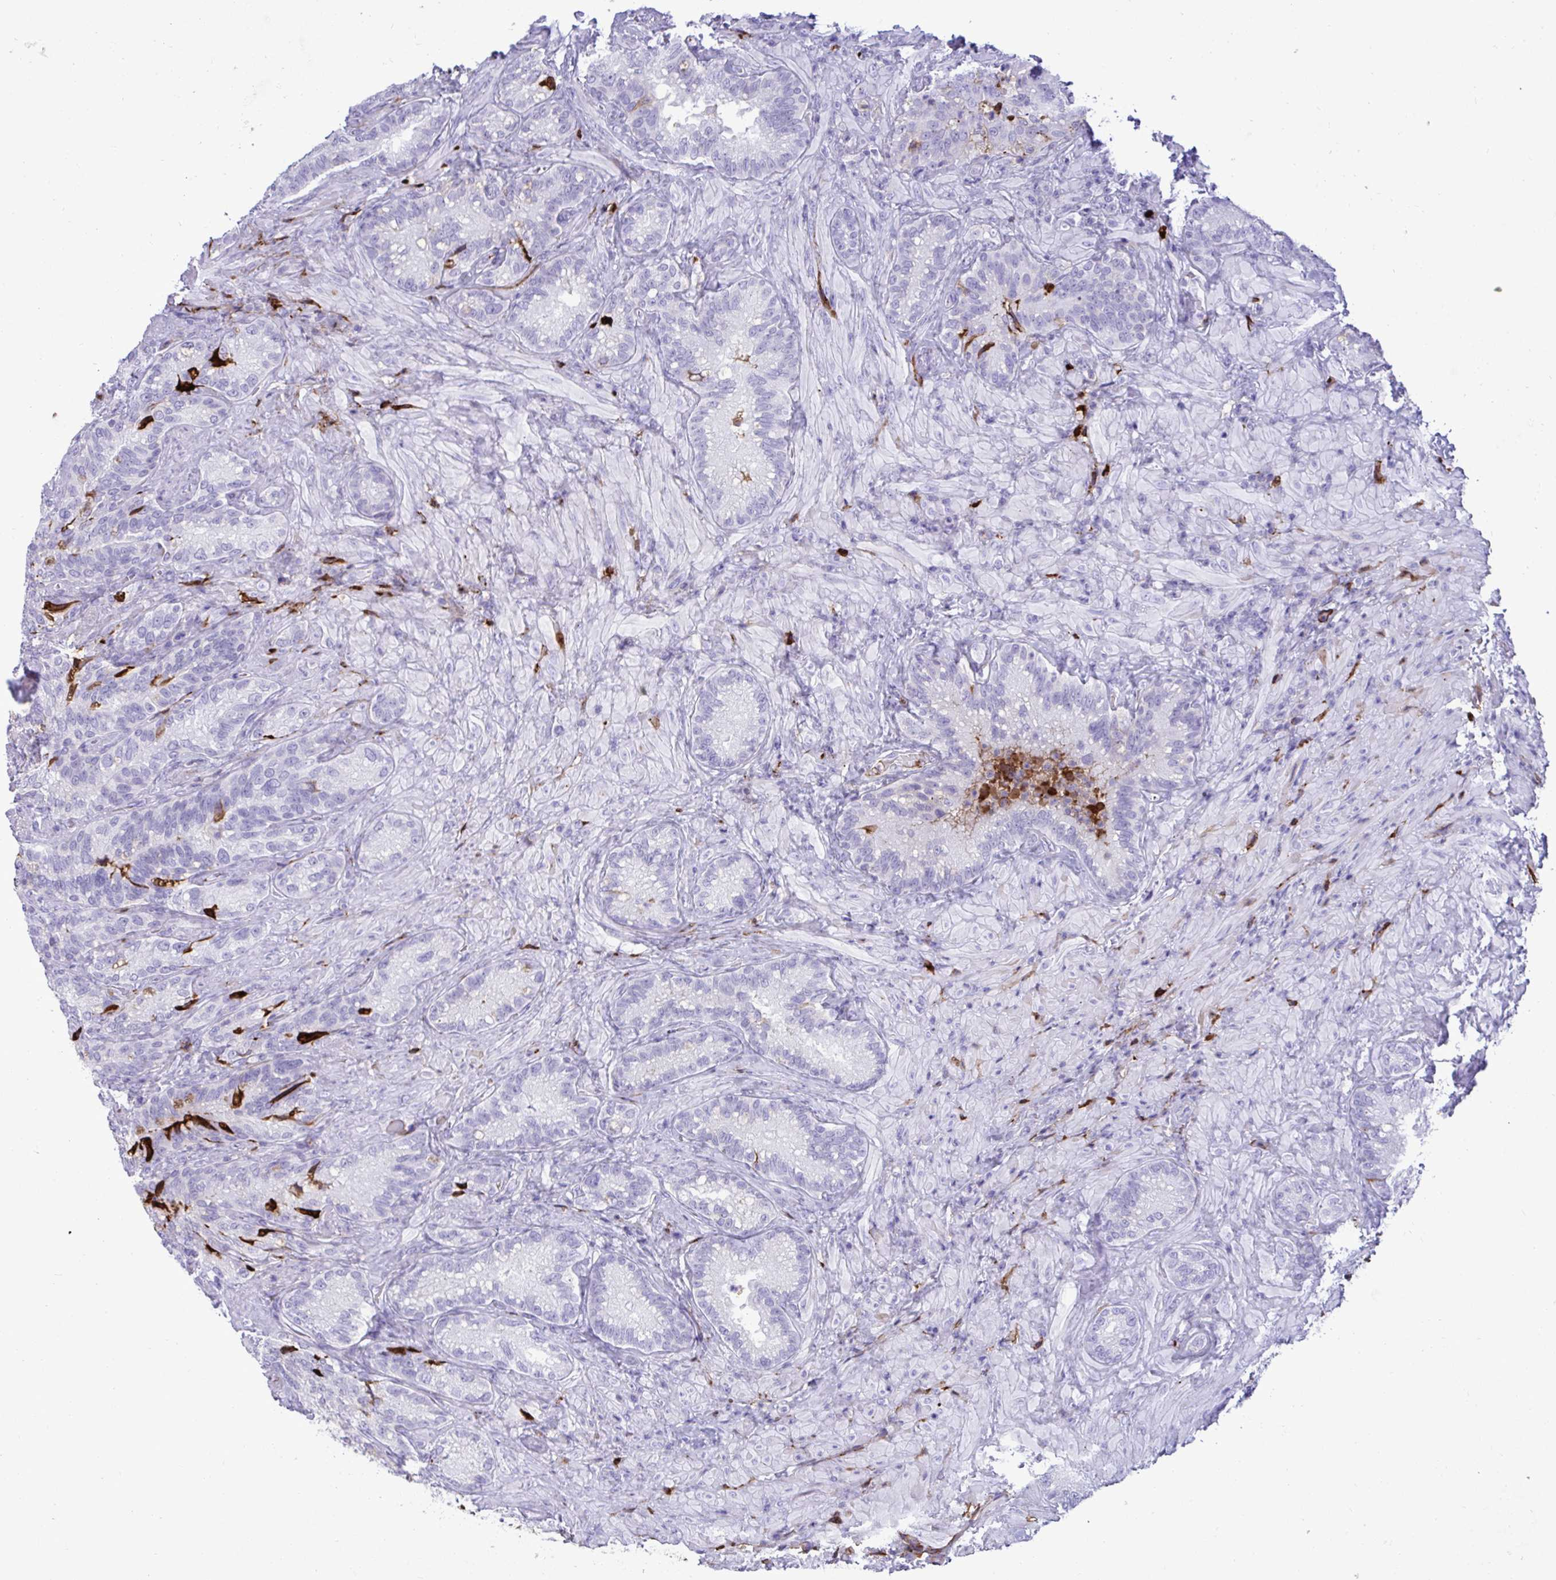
{"staining": {"intensity": "strong", "quantity": "<25%", "location": "cytoplasmic/membranous"}, "tissue": "seminal vesicle", "cell_type": "Glandular cells", "image_type": "normal", "snomed": [{"axis": "morphology", "description": "Normal tissue, NOS"}, {"axis": "topography", "description": "Seminal veicle"}], "caption": "Immunohistochemical staining of unremarkable human seminal vesicle demonstrates <25% levels of strong cytoplasmic/membranous protein expression in approximately <25% of glandular cells. (DAB (3,3'-diaminobenzidine) = brown stain, brightfield microscopy at high magnification).", "gene": "F2", "patient": {"sex": "male", "age": 68}}